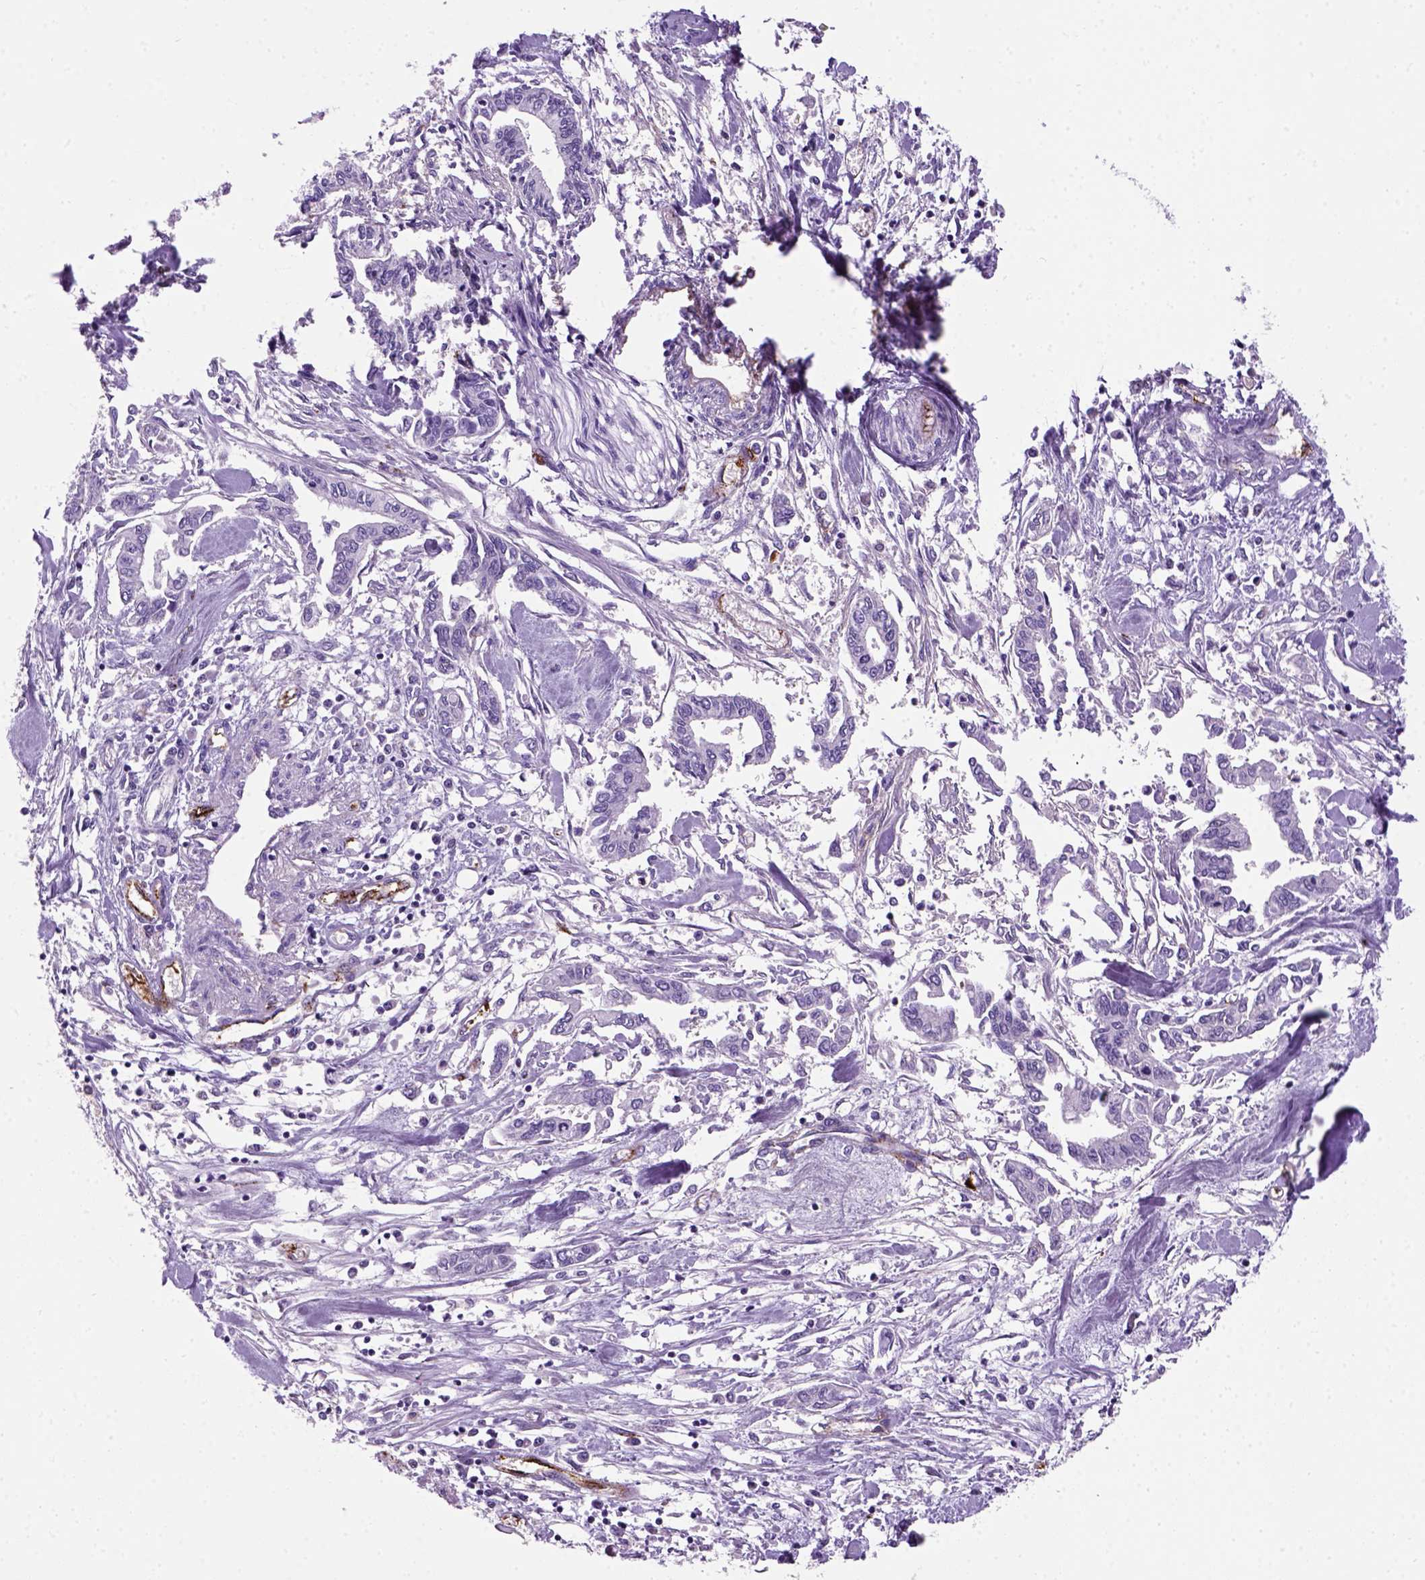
{"staining": {"intensity": "negative", "quantity": "none", "location": "none"}, "tissue": "pancreatic cancer", "cell_type": "Tumor cells", "image_type": "cancer", "snomed": [{"axis": "morphology", "description": "Adenocarcinoma, NOS"}, {"axis": "topography", "description": "Pancreas"}], "caption": "Tumor cells are negative for protein expression in human pancreatic adenocarcinoma.", "gene": "VWF", "patient": {"sex": "male", "age": 60}}